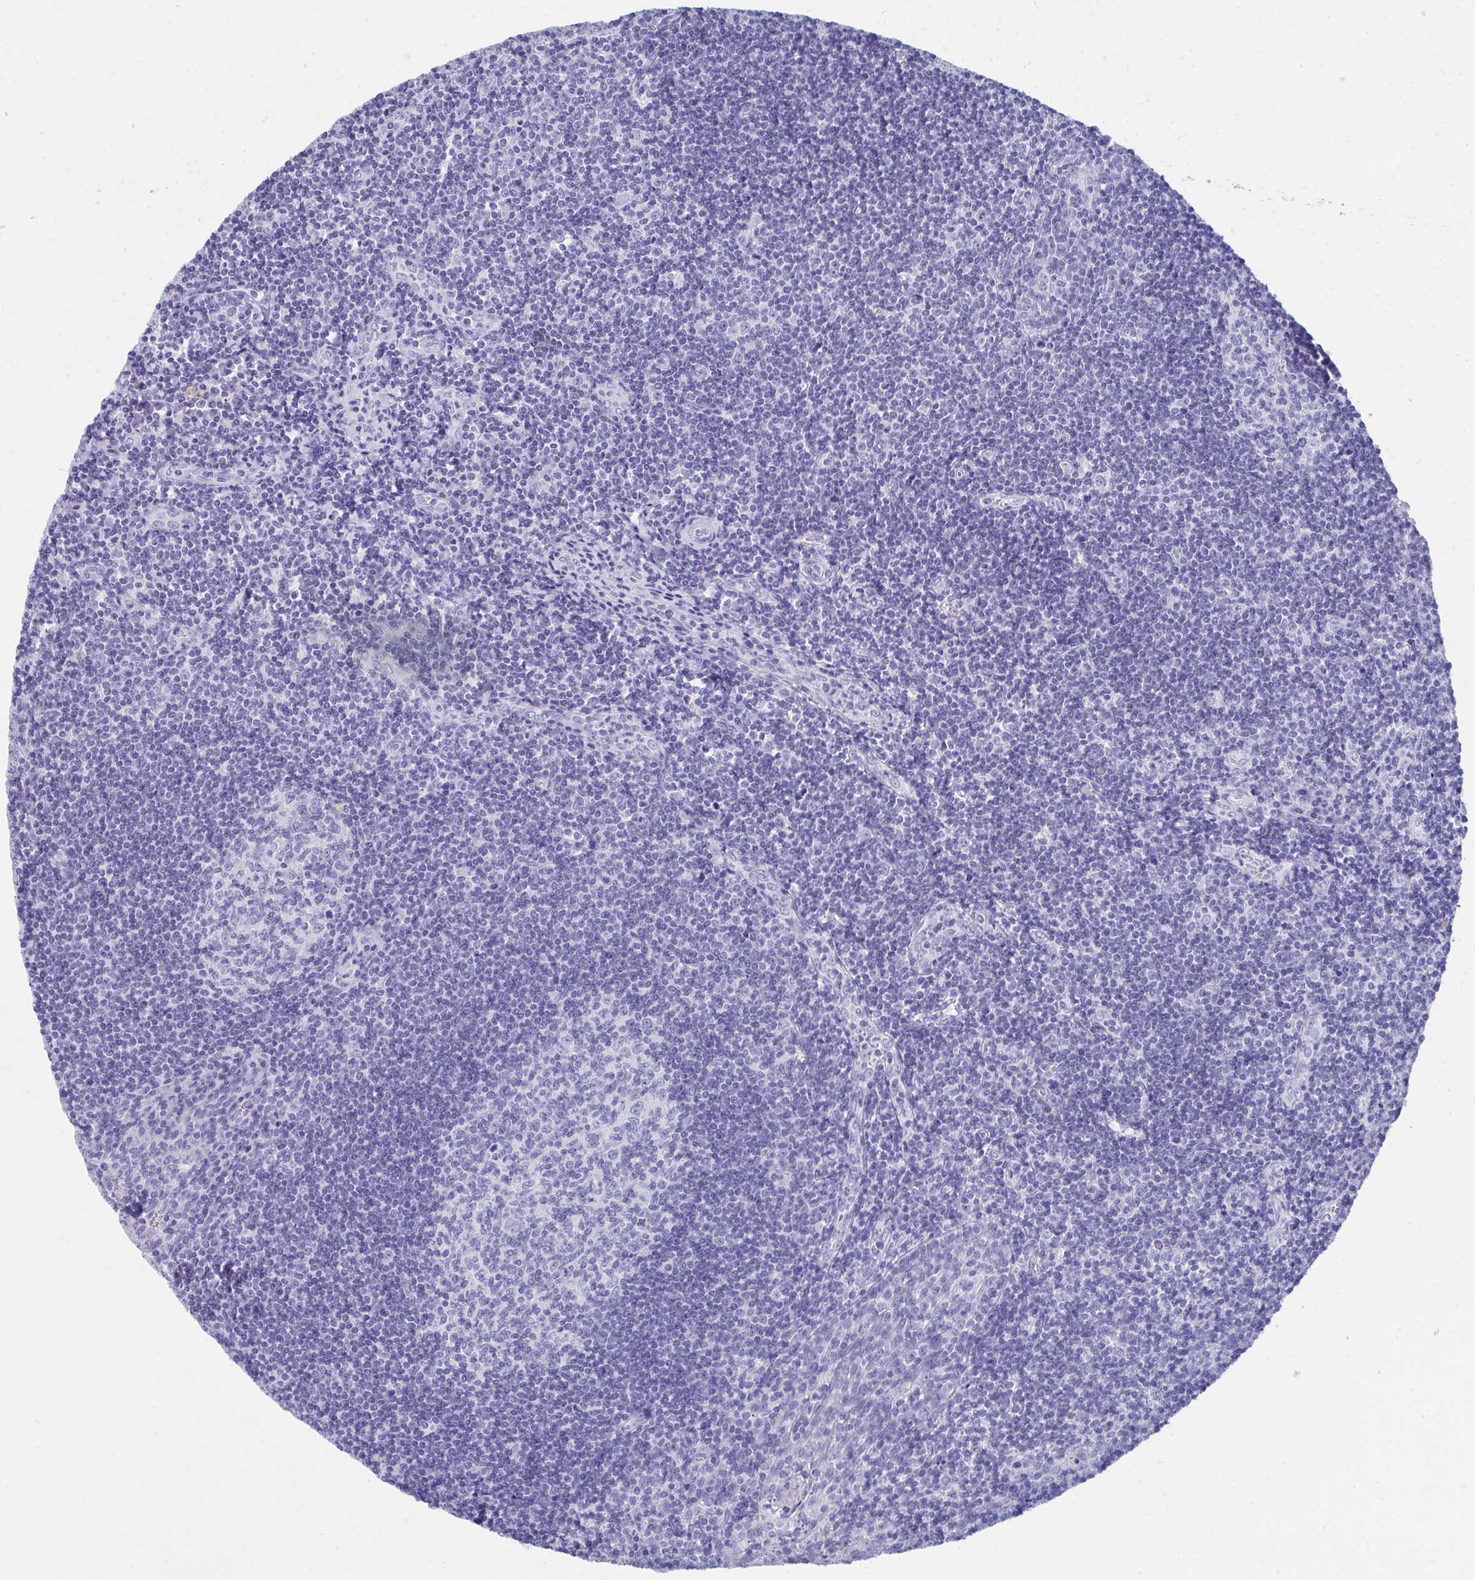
{"staining": {"intensity": "negative", "quantity": "none", "location": "none"}, "tissue": "tonsil", "cell_type": "Germinal center cells", "image_type": "normal", "snomed": [{"axis": "morphology", "description": "Normal tissue, NOS"}, {"axis": "morphology", "description": "Inflammation, NOS"}, {"axis": "topography", "description": "Tonsil"}], "caption": "This is an IHC histopathology image of benign tonsil. There is no positivity in germinal center cells.", "gene": "HGD", "patient": {"sex": "female", "age": 31}}